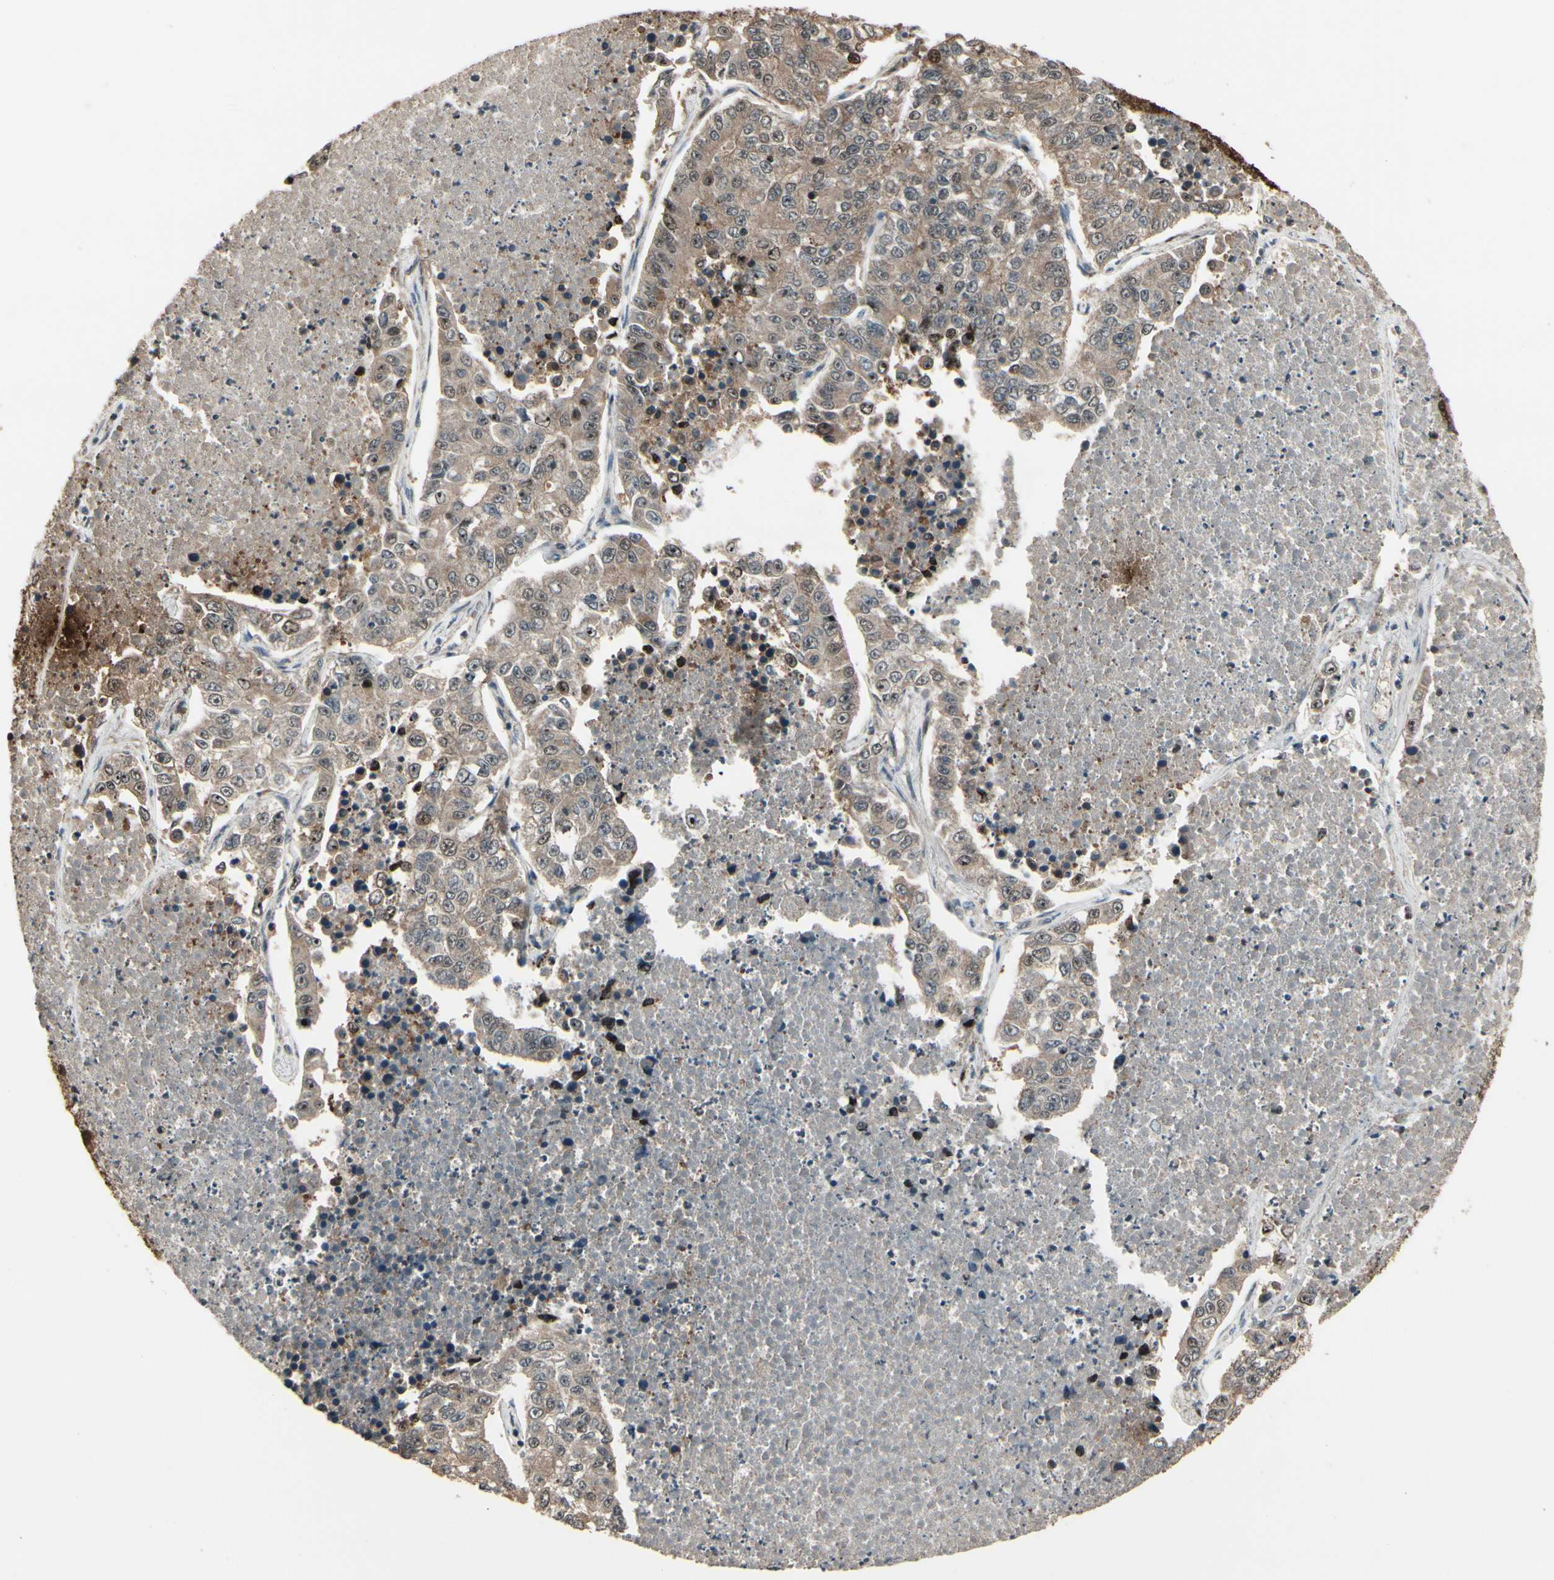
{"staining": {"intensity": "weak", "quantity": "25%-75%", "location": "cytoplasmic/membranous"}, "tissue": "lung cancer", "cell_type": "Tumor cells", "image_type": "cancer", "snomed": [{"axis": "morphology", "description": "Adenocarcinoma, NOS"}, {"axis": "topography", "description": "Lung"}], "caption": "The image reveals a brown stain indicating the presence of a protein in the cytoplasmic/membranous of tumor cells in lung cancer.", "gene": "CSF1R", "patient": {"sex": "male", "age": 49}}